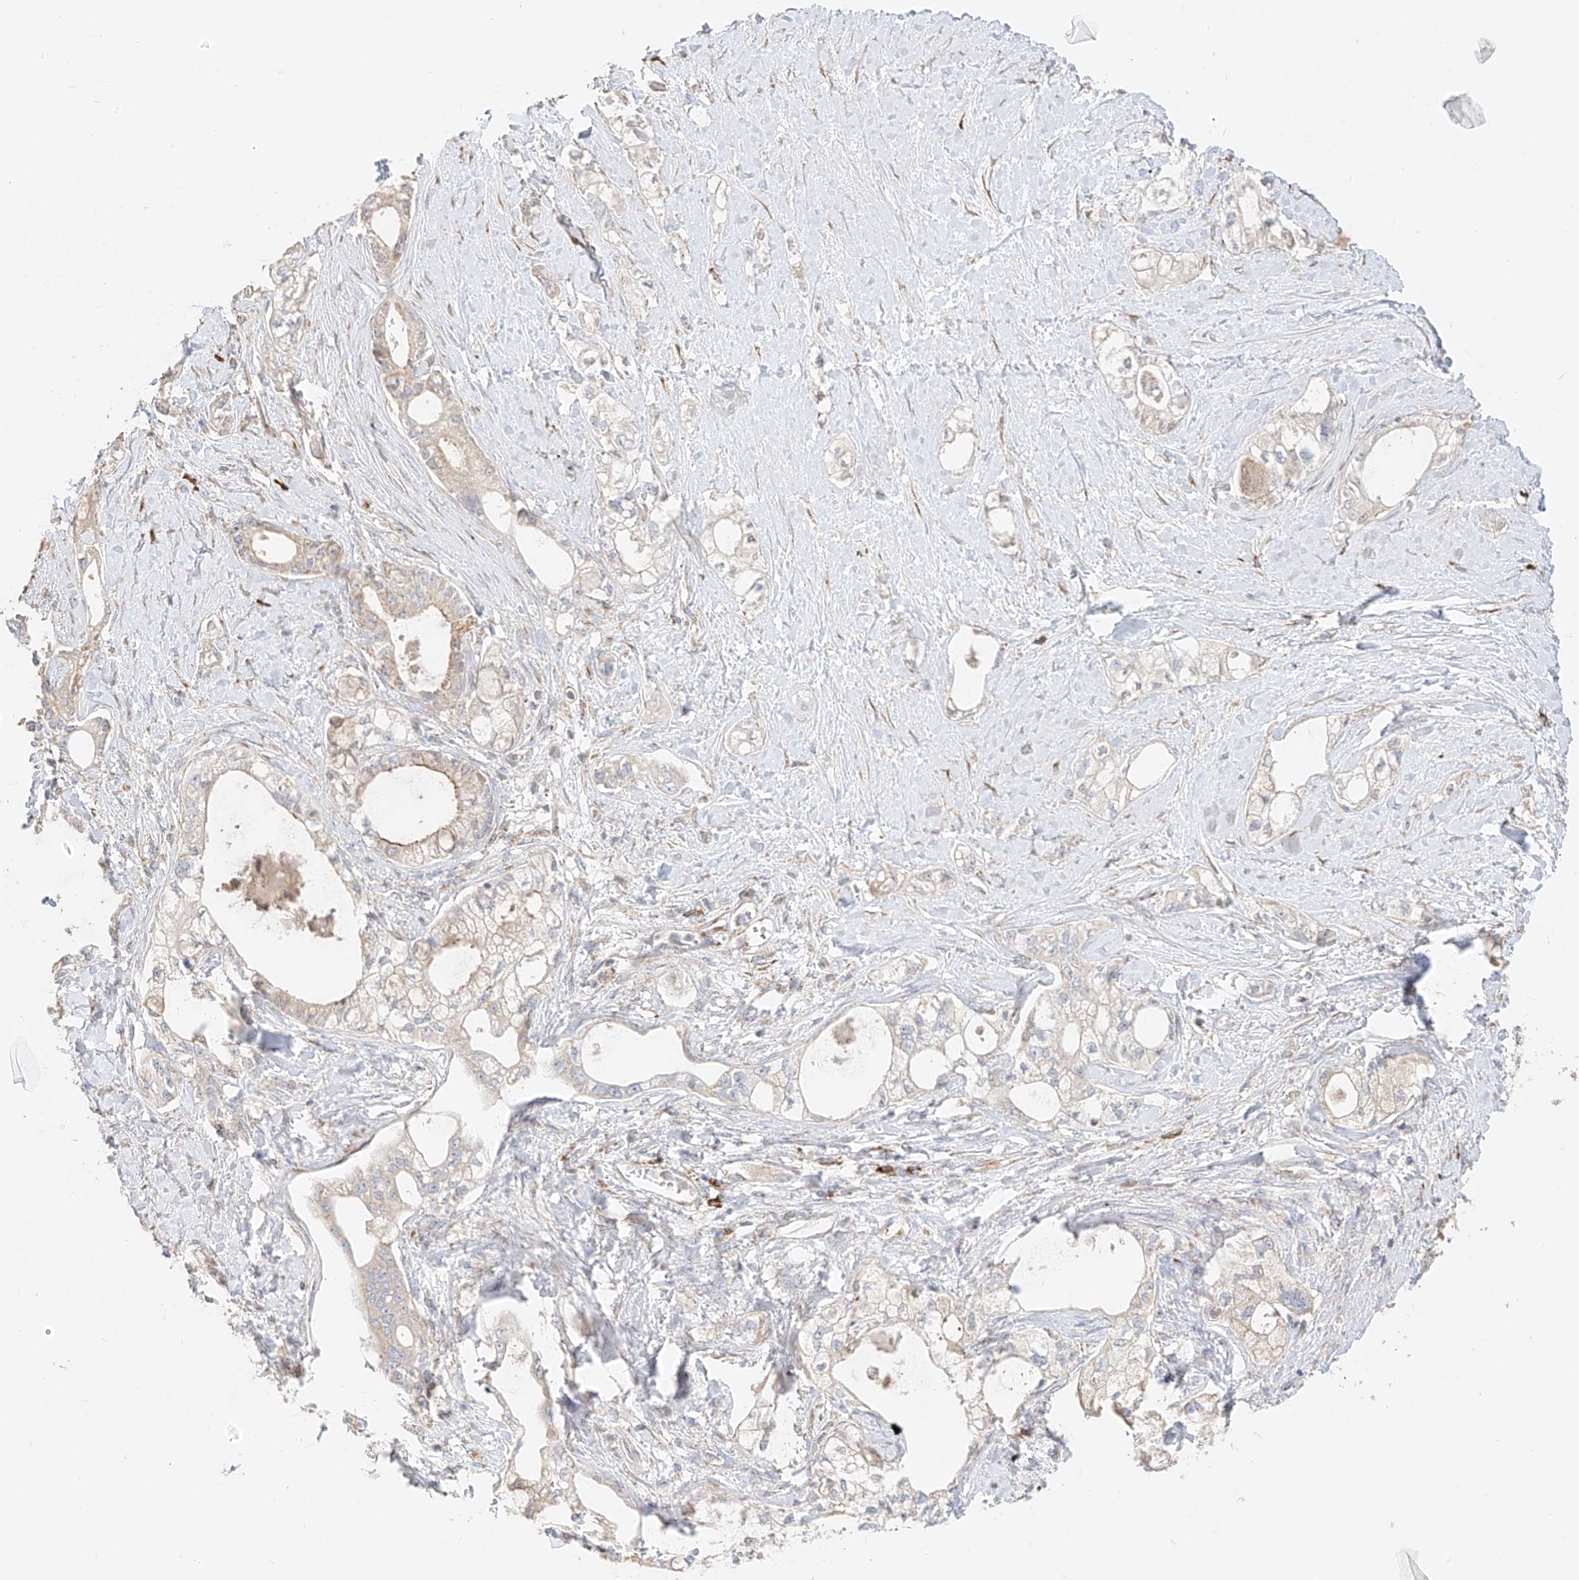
{"staining": {"intensity": "weak", "quantity": "<25%", "location": "cytoplasmic/membranous"}, "tissue": "pancreatic cancer", "cell_type": "Tumor cells", "image_type": "cancer", "snomed": [{"axis": "morphology", "description": "Adenocarcinoma, NOS"}, {"axis": "topography", "description": "Pancreas"}], "caption": "The IHC photomicrograph has no significant staining in tumor cells of pancreatic adenocarcinoma tissue.", "gene": "COLGALT2", "patient": {"sex": "male", "age": 70}}